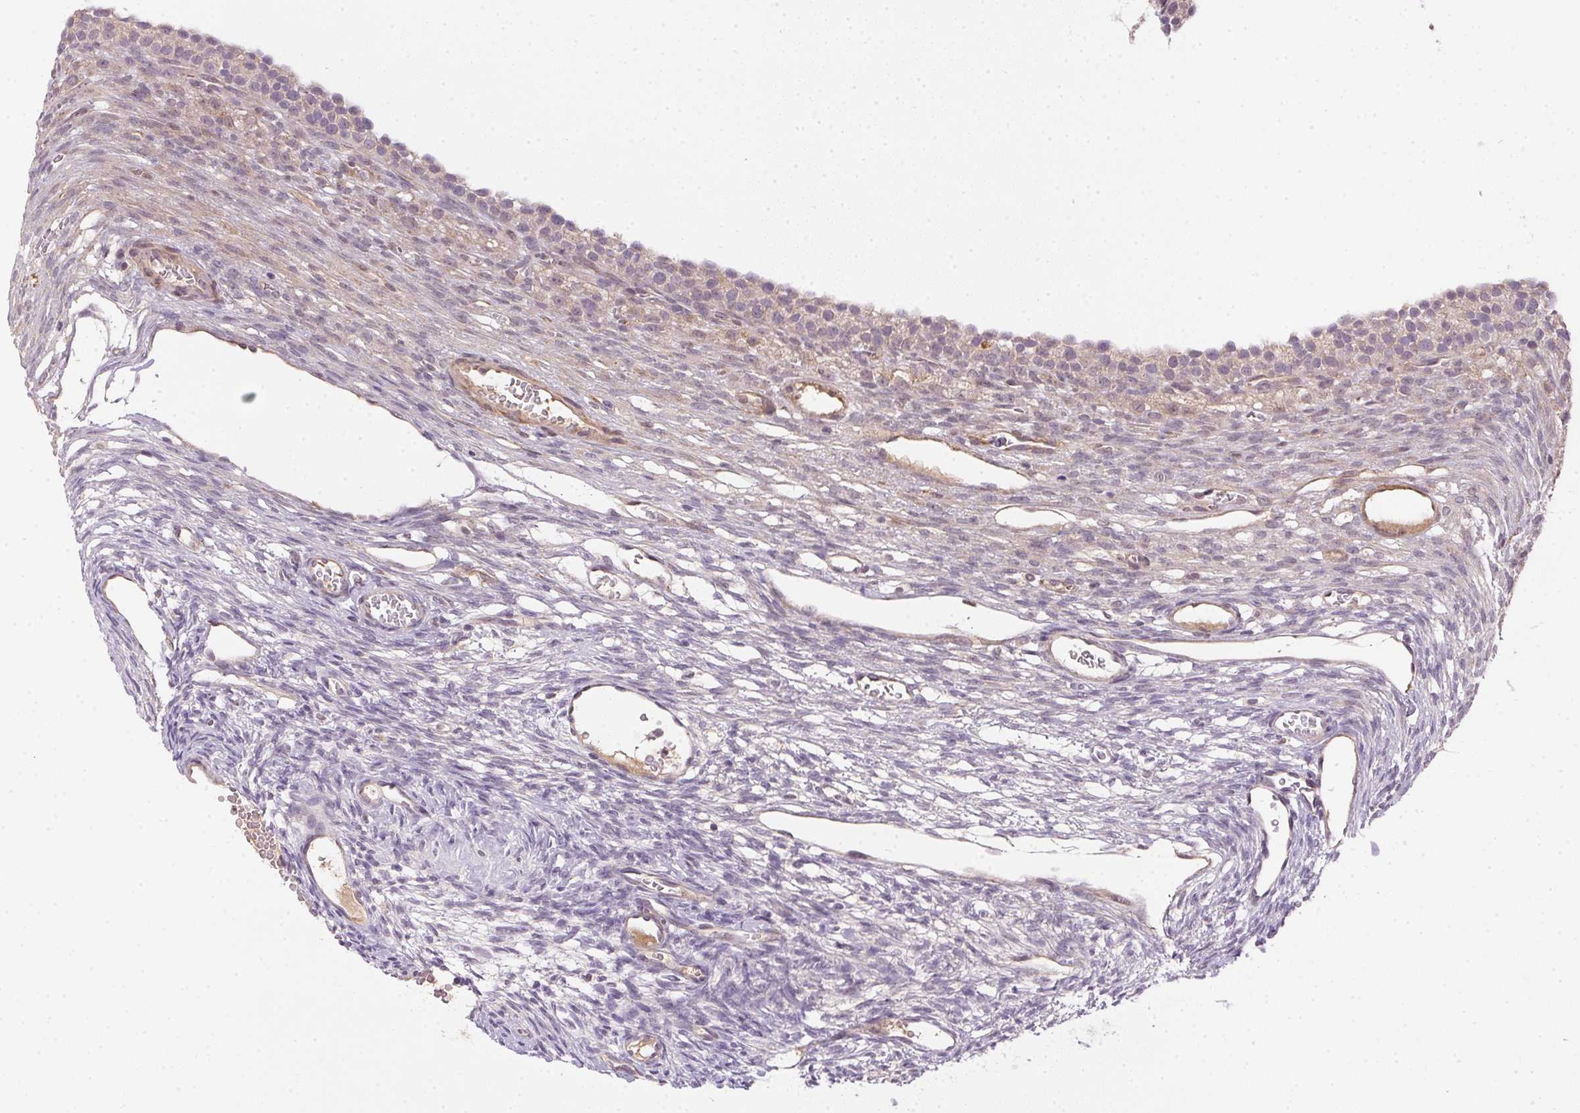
{"staining": {"intensity": "negative", "quantity": "none", "location": "none"}, "tissue": "ovary", "cell_type": "Follicle cells", "image_type": "normal", "snomed": [{"axis": "morphology", "description": "Normal tissue, NOS"}, {"axis": "topography", "description": "Ovary"}], "caption": "Ovary was stained to show a protein in brown. There is no significant staining in follicle cells. The staining was performed using DAB to visualize the protein expression in brown, while the nuclei were stained in blue with hematoxylin (Magnification: 20x).", "gene": "CFAP92", "patient": {"sex": "female", "age": 34}}